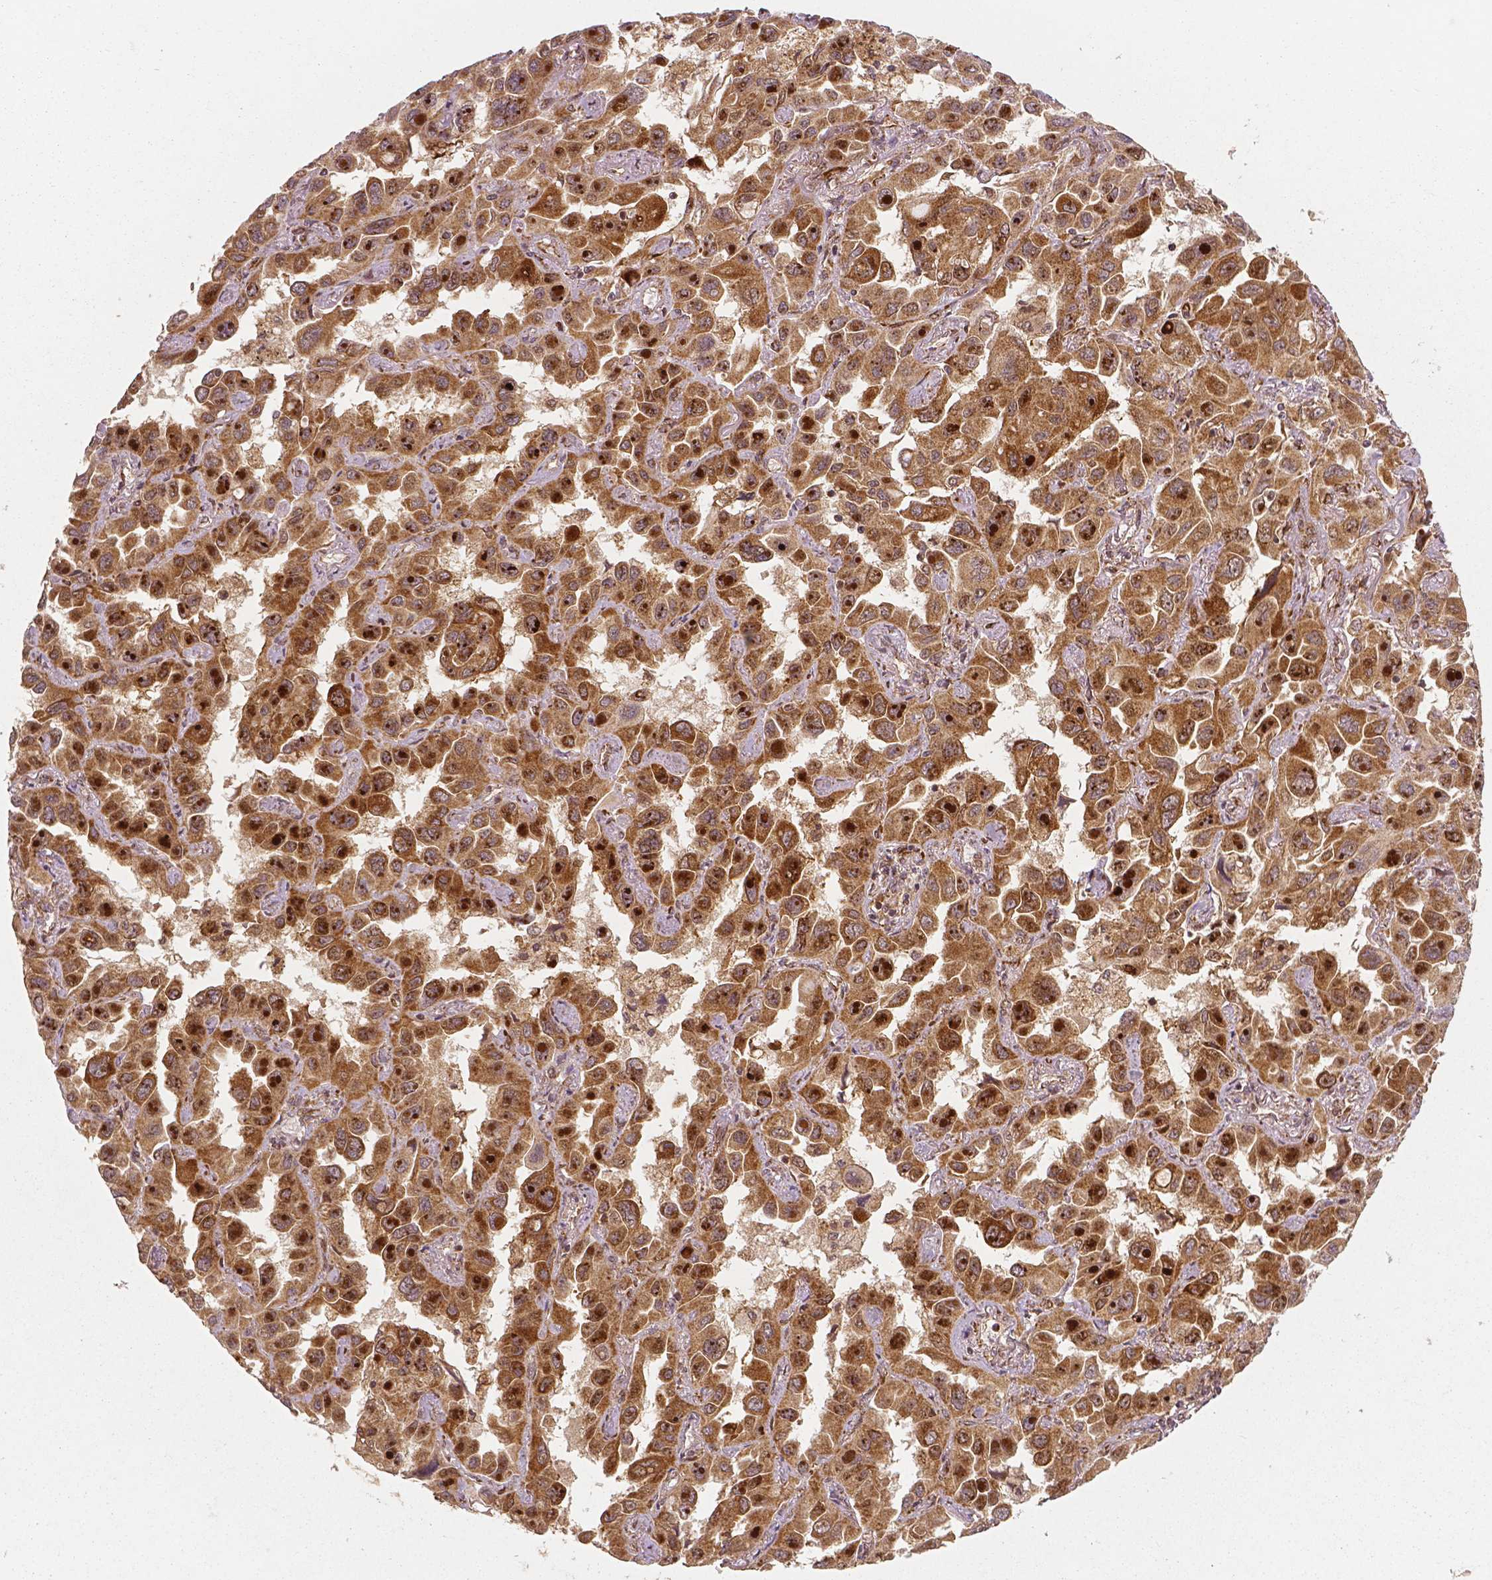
{"staining": {"intensity": "strong", "quantity": ">75%", "location": "cytoplasmic/membranous"}, "tissue": "lung cancer", "cell_type": "Tumor cells", "image_type": "cancer", "snomed": [{"axis": "morphology", "description": "Adenocarcinoma, NOS"}, {"axis": "topography", "description": "Lung"}], "caption": "Brown immunohistochemical staining in human lung adenocarcinoma shows strong cytoplasmic/membranous expression in approximately >75% of tumor cells. The staining was performed using DAB, with brown indicating positive protein expression. Nuclei are stained blue with hematoxylin.", "gene": "PGAM5", "patient": {"sex": "male", "age": 64}}